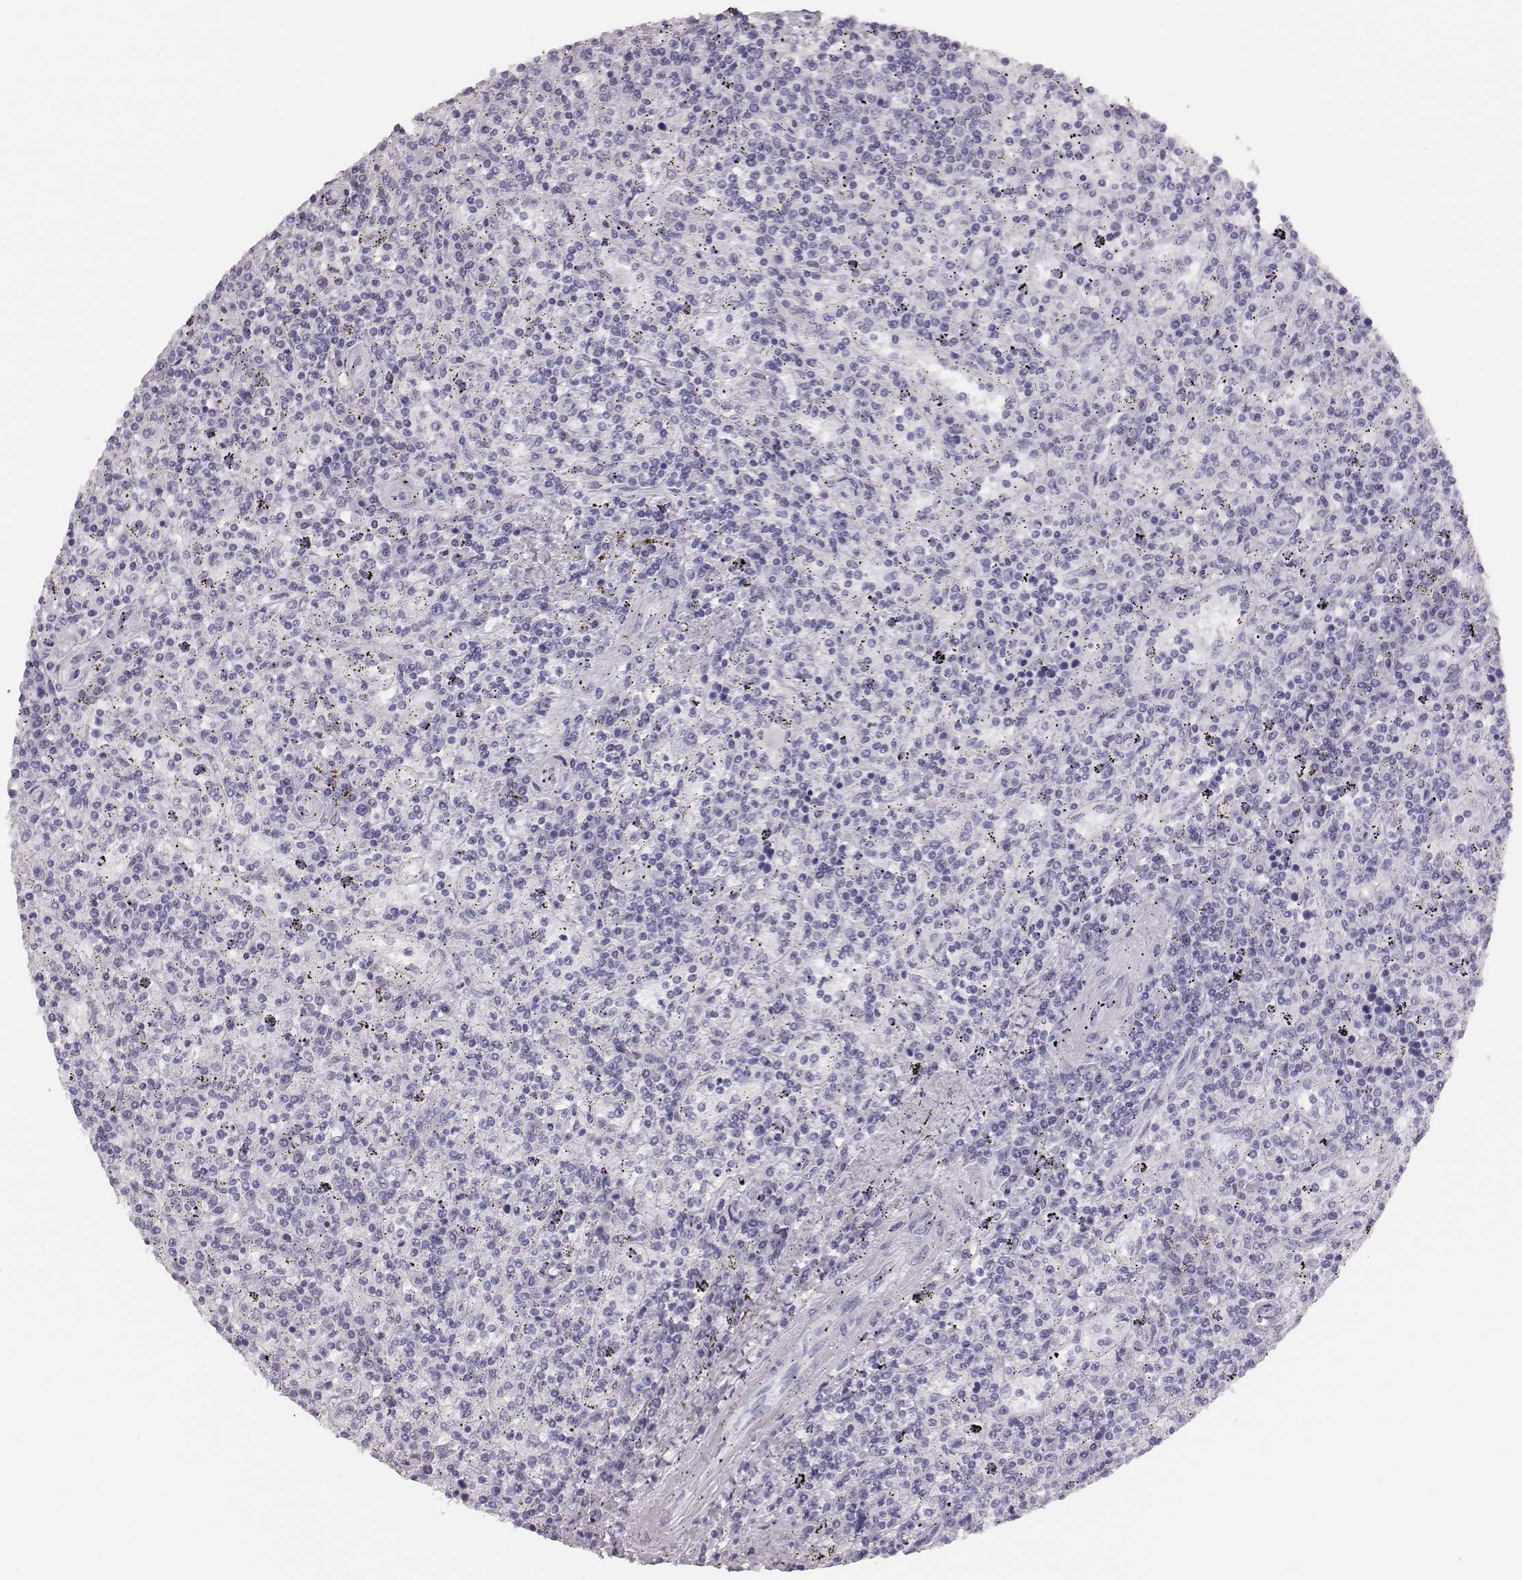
{"staining": {"intensity": "negative", "quantity": "none", "location": "none"}, "tissue": "lymphoma", "cell_type": "Tumor cells", "image_type": "cancer", "snomed": [{"axis": "morphology", "description": "Malignant lymphoma, non-Hodgkin's type, Low grade"}, {"axis": "topography", "description": "Spleen"}], "caption": "Photomicrograph shows no significant protein positivity in tumor cells of lymphoma.", "gene": "H1-6", "patient": {"sex": "male", "age": 62}}